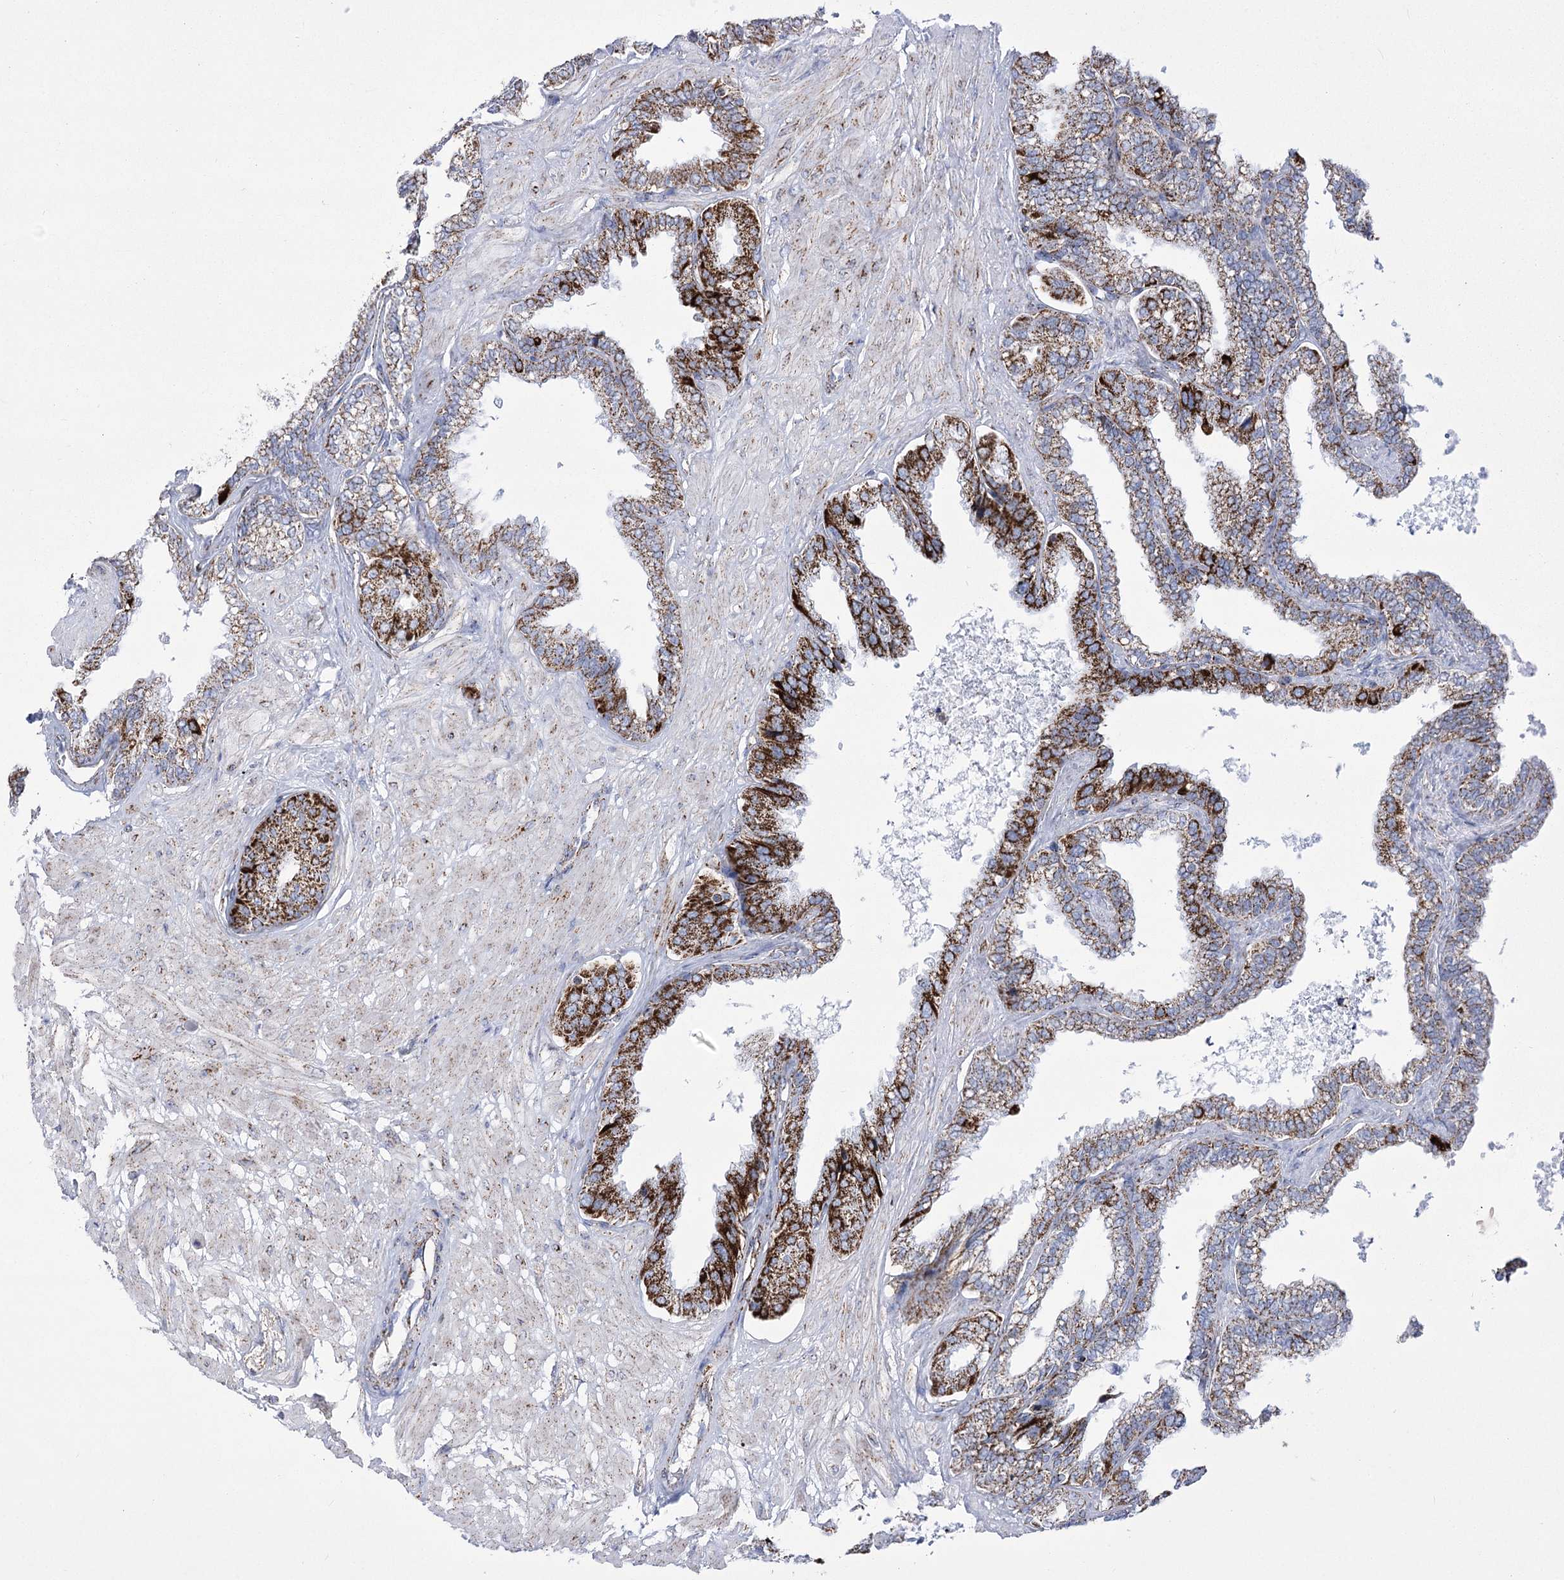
{"staining": {"intensity": "strong", "quantity": ">75%", "location": "cytoplasmic/membranous"}, "tissue": "seminal vesicle", "cell_type": "Glandular cells", "image_type": "normal", "snomed": [{"axis": "morphology", "description": "Normal tissue, NOS"}, {"axis": "topography", "description": "Seminal veicle"}], "caption": "The photomicrograph demonstrates staining of normal seminal vesicle, revealing strong cytoplasmic/membranous protein positivity (brown color) within glandular cells.", "gene": "PDHB", "patient": {"sex": "male", "age": 46}}